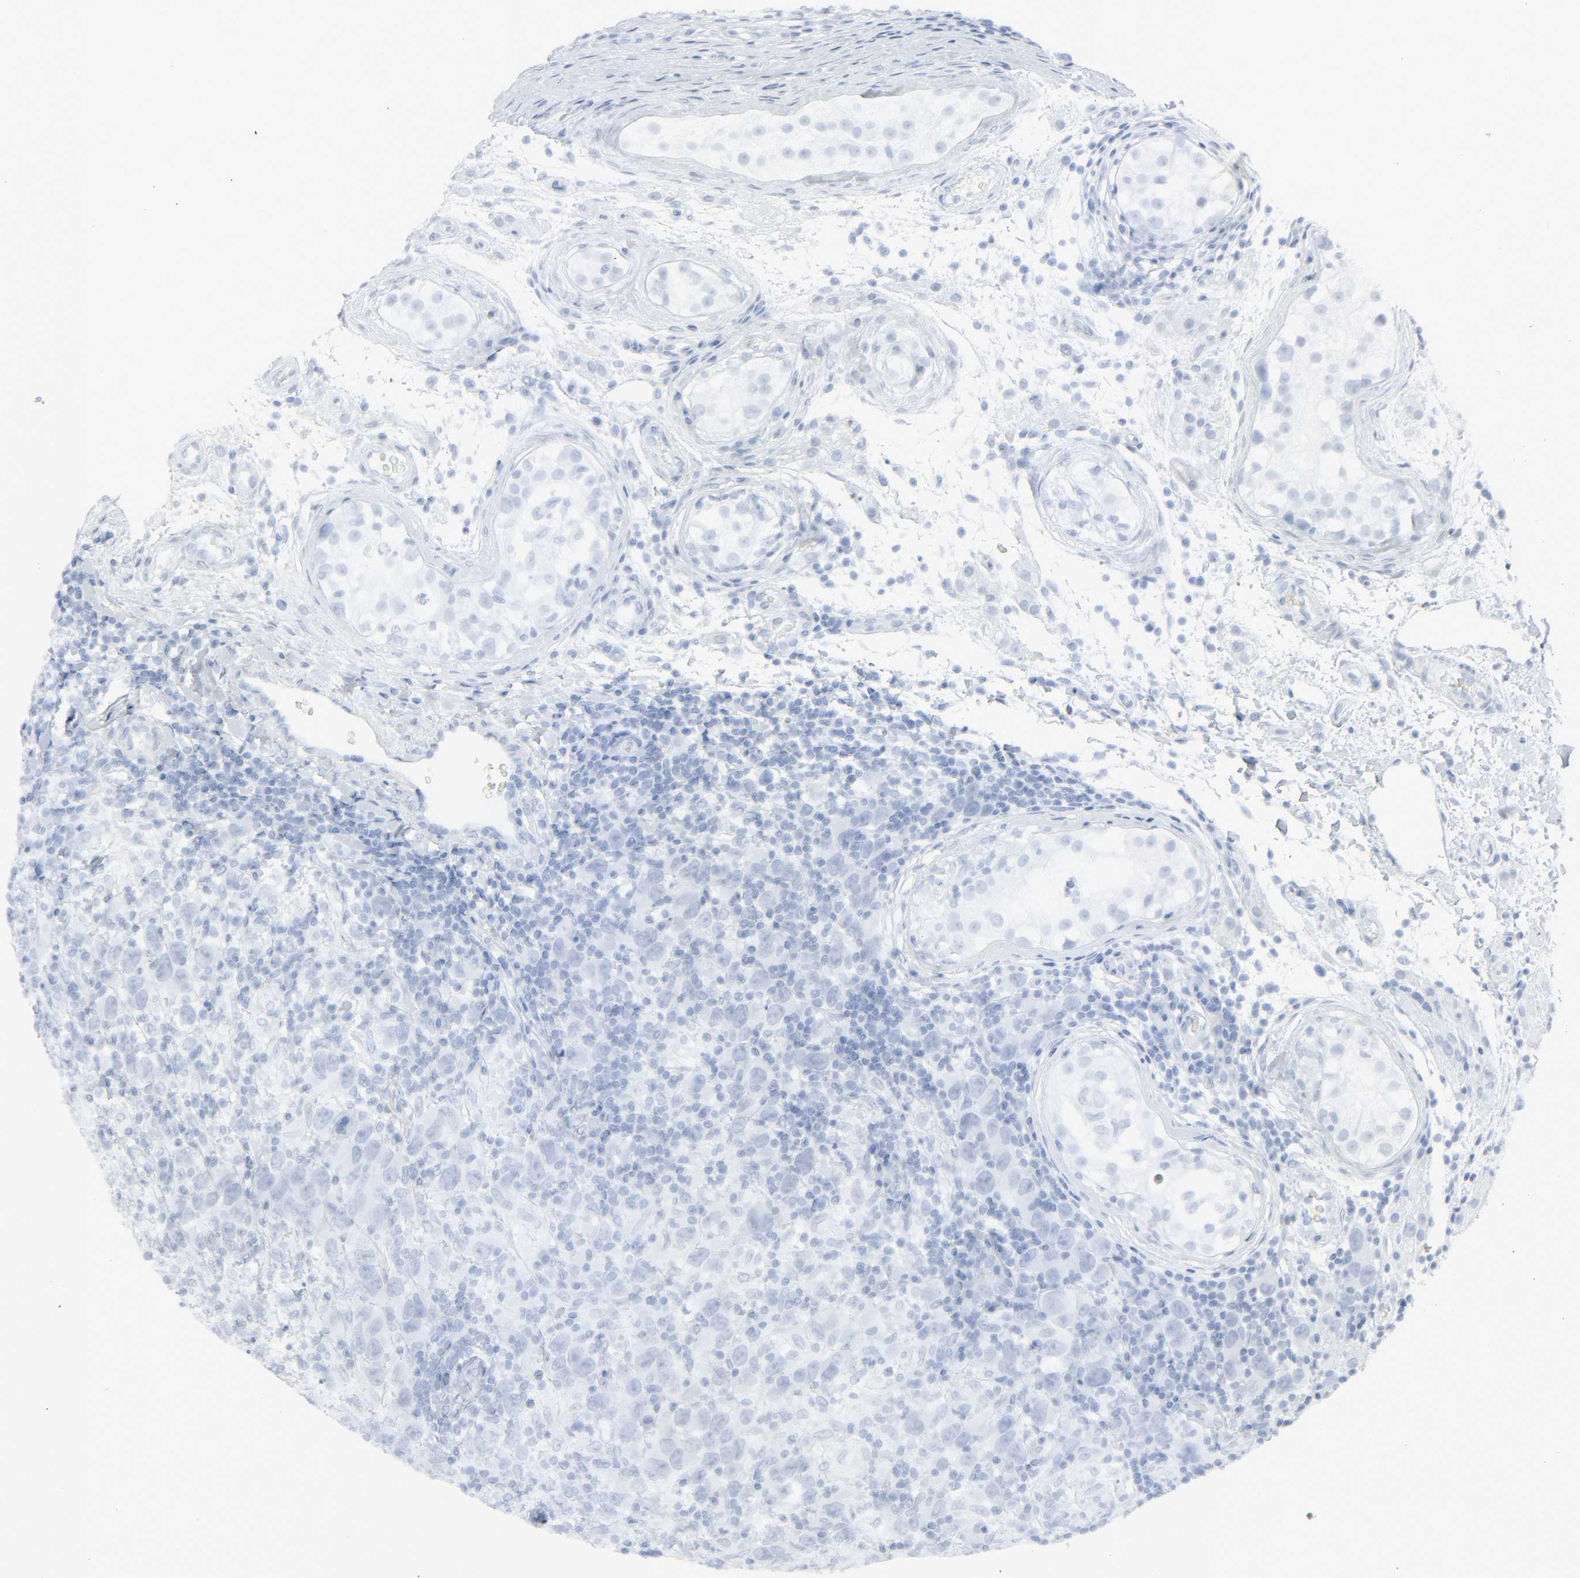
{"staining": {"intensity": "negative", "quantity": "none", "location": "none"}, "tissue": "testis cancer", "cell_type": "Tumor cells", "image_type": "cancer", "snomed": [{"axis": "morphology", "description": "Carcinoma, Embryonal, NOS"}, {"axis": "topography", "description": "Testis"}], "caption": "Tumor cells show no significant expression in testis embryonal carcinoma.", "gene": "ZBTB16", "patient": {"sex": "male", "age": 21}}